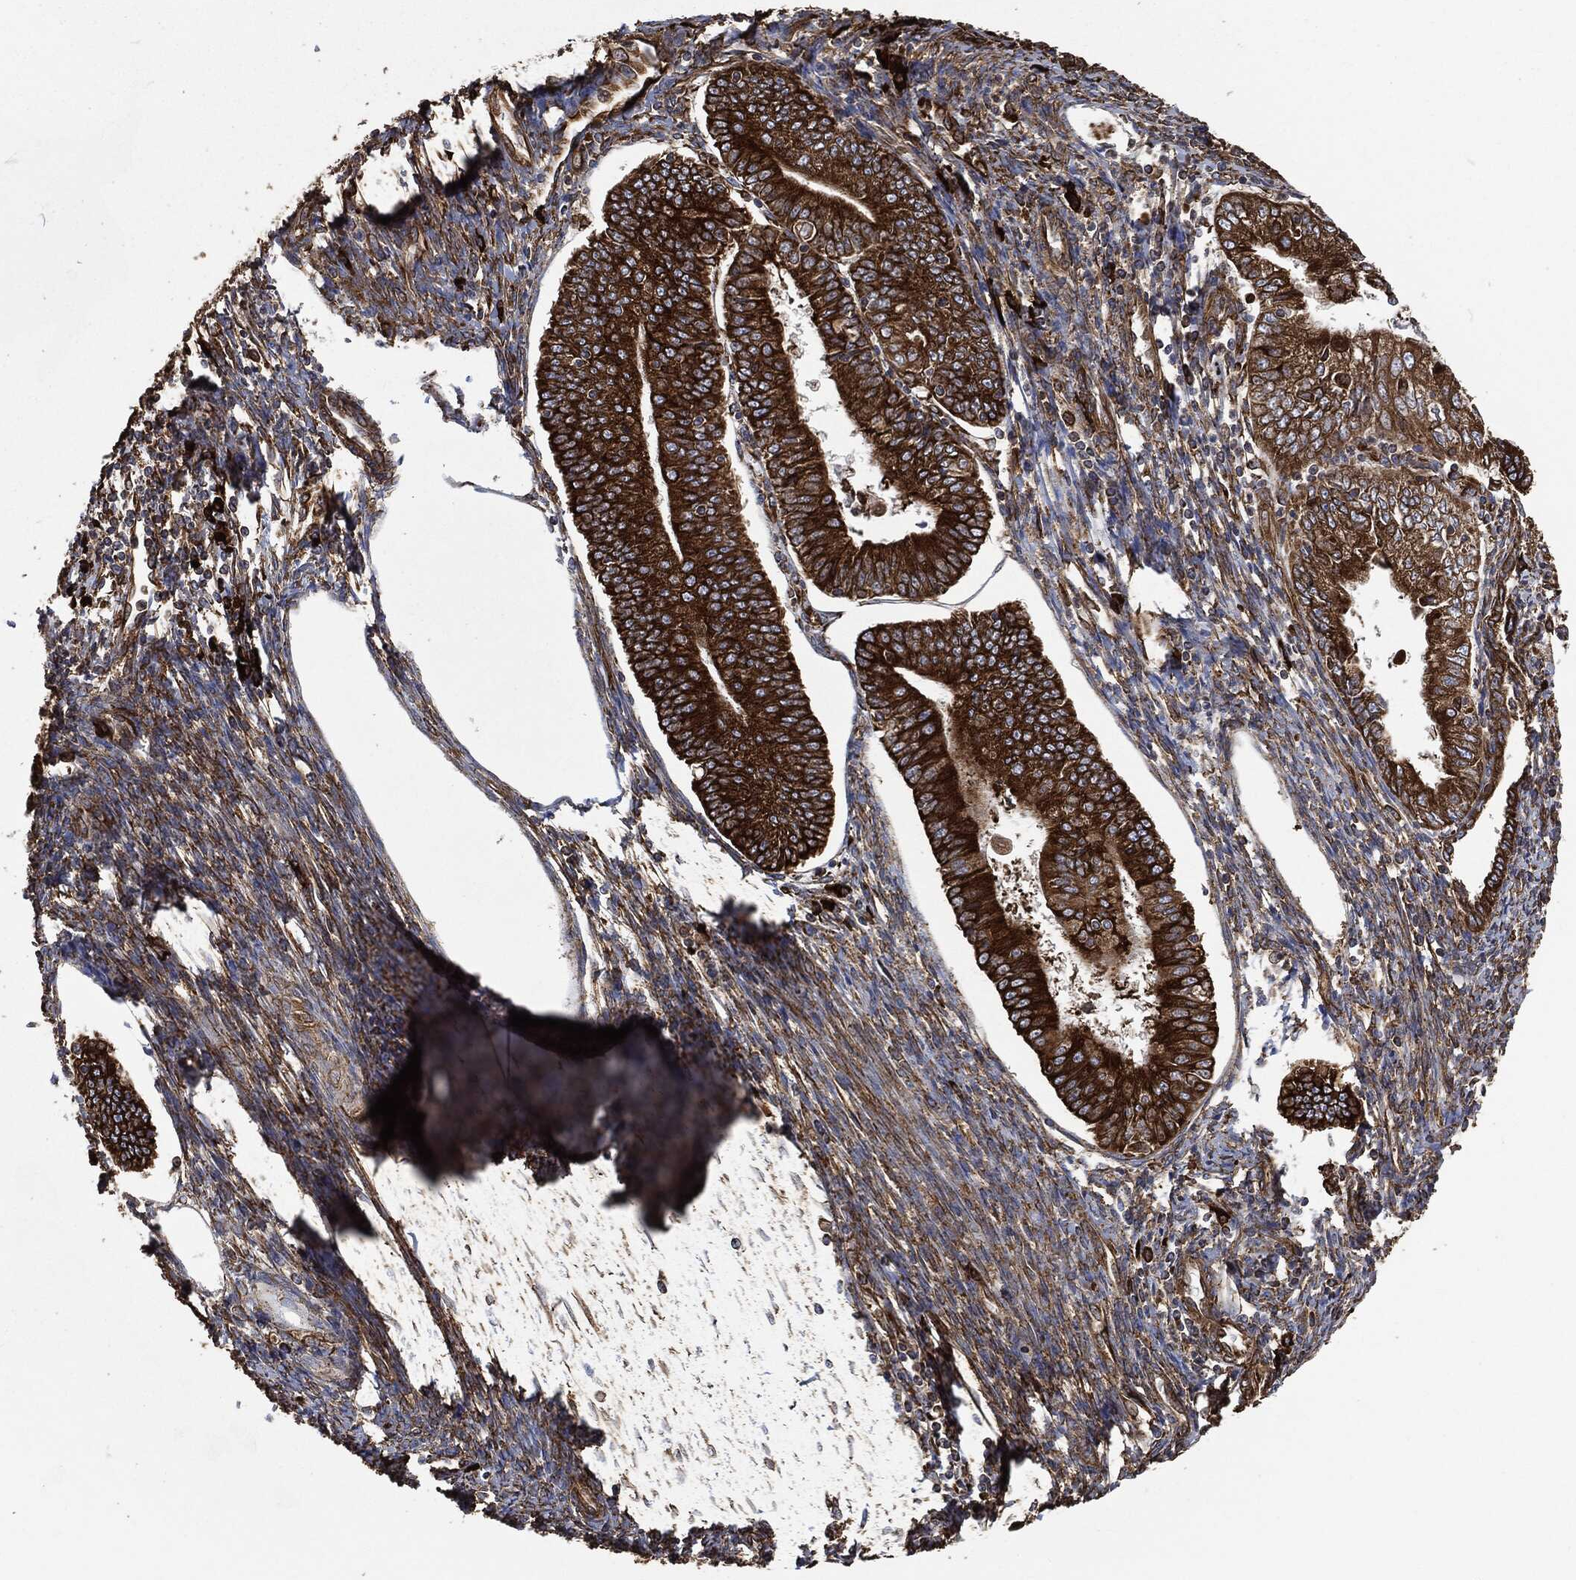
{"staining": {"intensity": "strong", "quantity": ">75%", "location": "cytoplasmic/membranous"}, "tissue": "endometrial cancer", "cell_type": "Tumor cells", "image_type": "cancer", "snomed": [{"axis": "morphology", "description": "Adenocarcinoma, NOS"}, {"axis": "topography", "description": "Endometrium"}], "caption": "Immunohistochemistry (IHC) staining of endometrial adenocarcinoma, which reveals high levels of strong cytoplasmic/membranous positivity in approximately >75% of tumor cells indicating strong cytoplasmic/membranous protein staining. The staining was performed using DAB (brown) for protein detection and nuclei were counterstained in hematoxylin (blue).", "gene": "AMFR", "patient": {"sex": "female", "age": 56}}